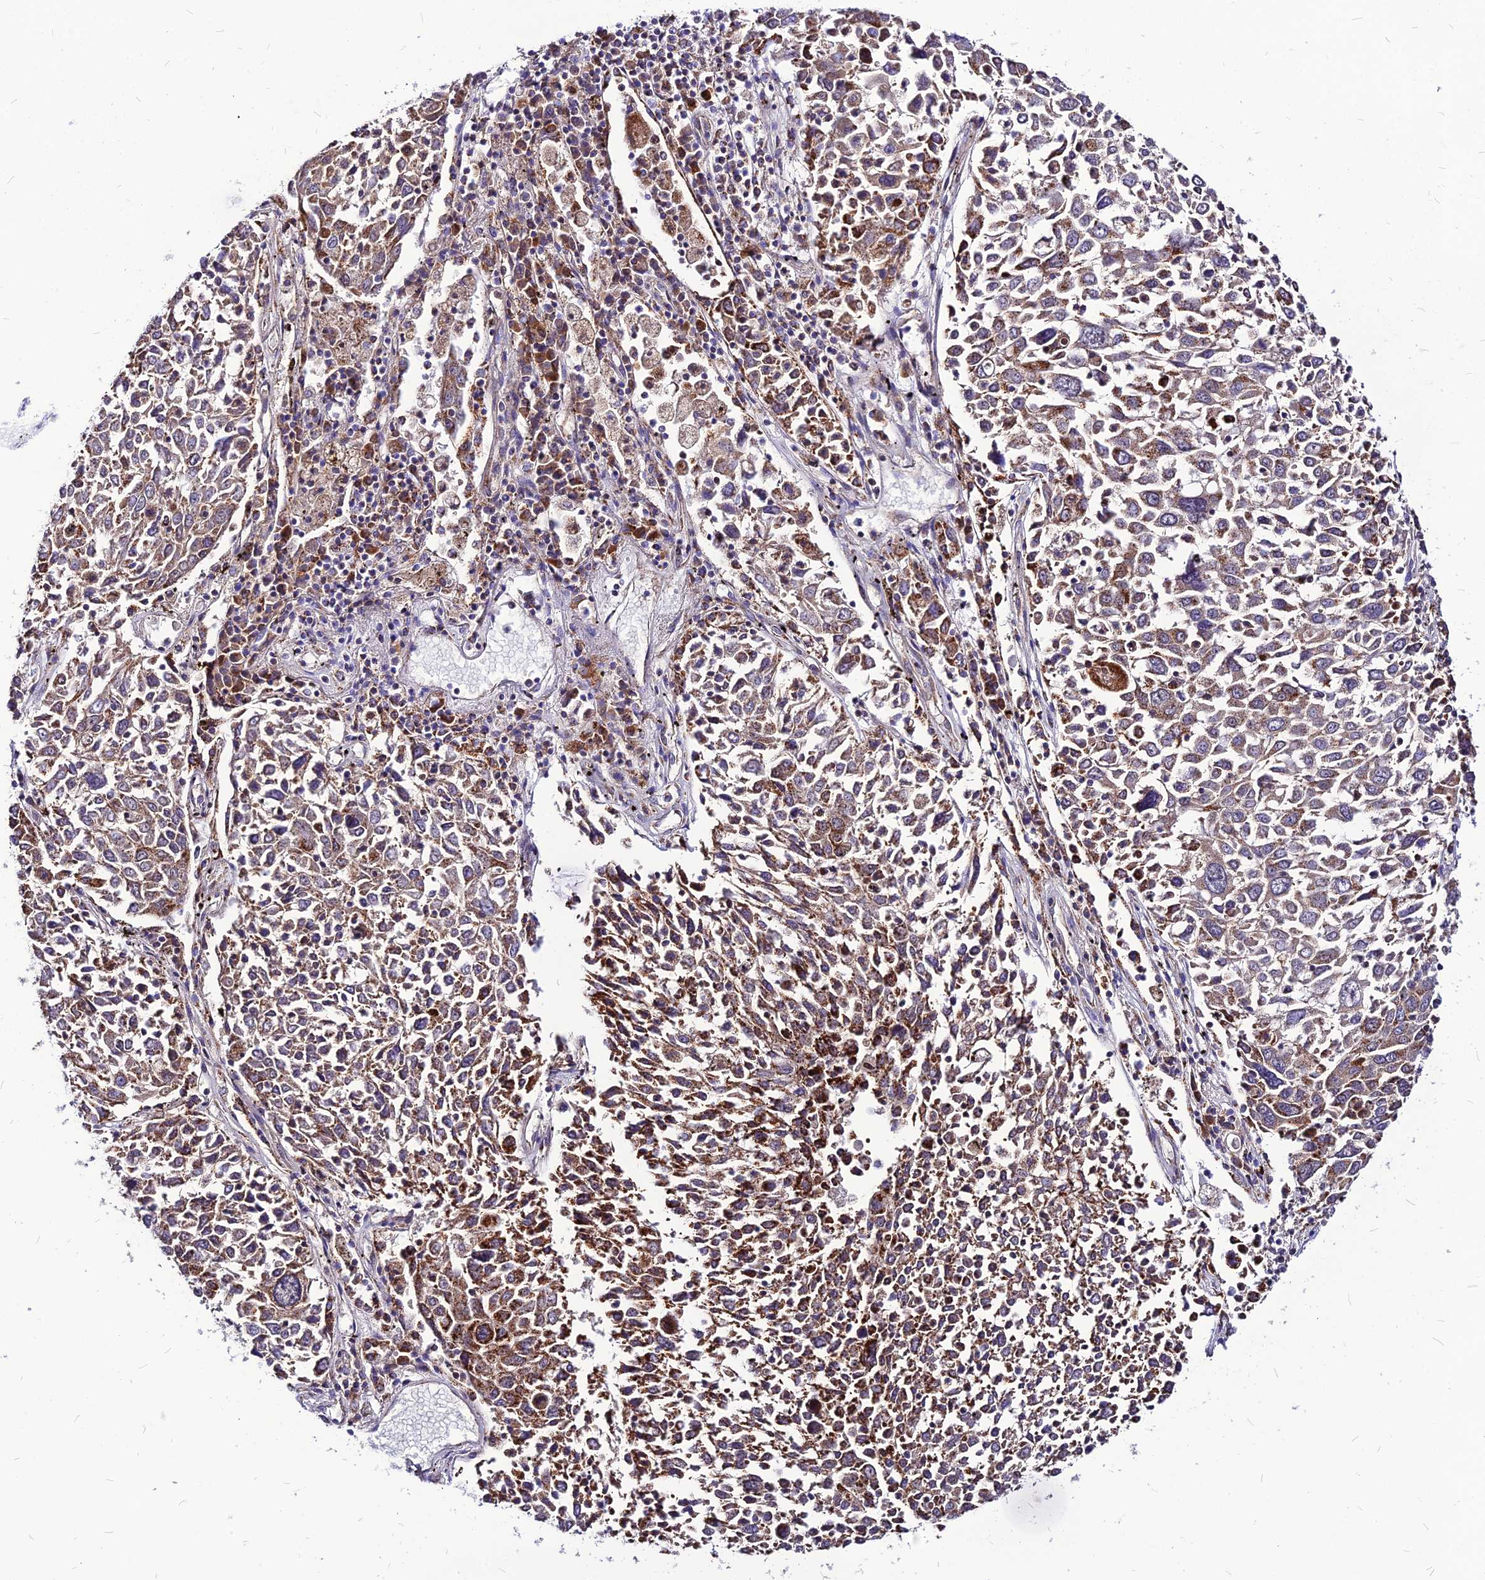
{"staining": {"intensity": "moderate", "quantity": ">75%", "location": "cytoplasmic/membranous"}, "tissue": "lung cancer", "cell_type": "Tumor cells", "image_type": "cancer", "snomed": [{"axis": "morphology", "description": "Squamous cell carcinoma, NOS"}, {"axis": "topography", "description": "Lung"}], "caption": "Immunohistochemical staining of human lung cancer shows moderate cytoplasmic/membranous protein positivity in about >75% of tumor cells.", "gene": "ECI1", "patient": {"sex": "male", "age": 65}}